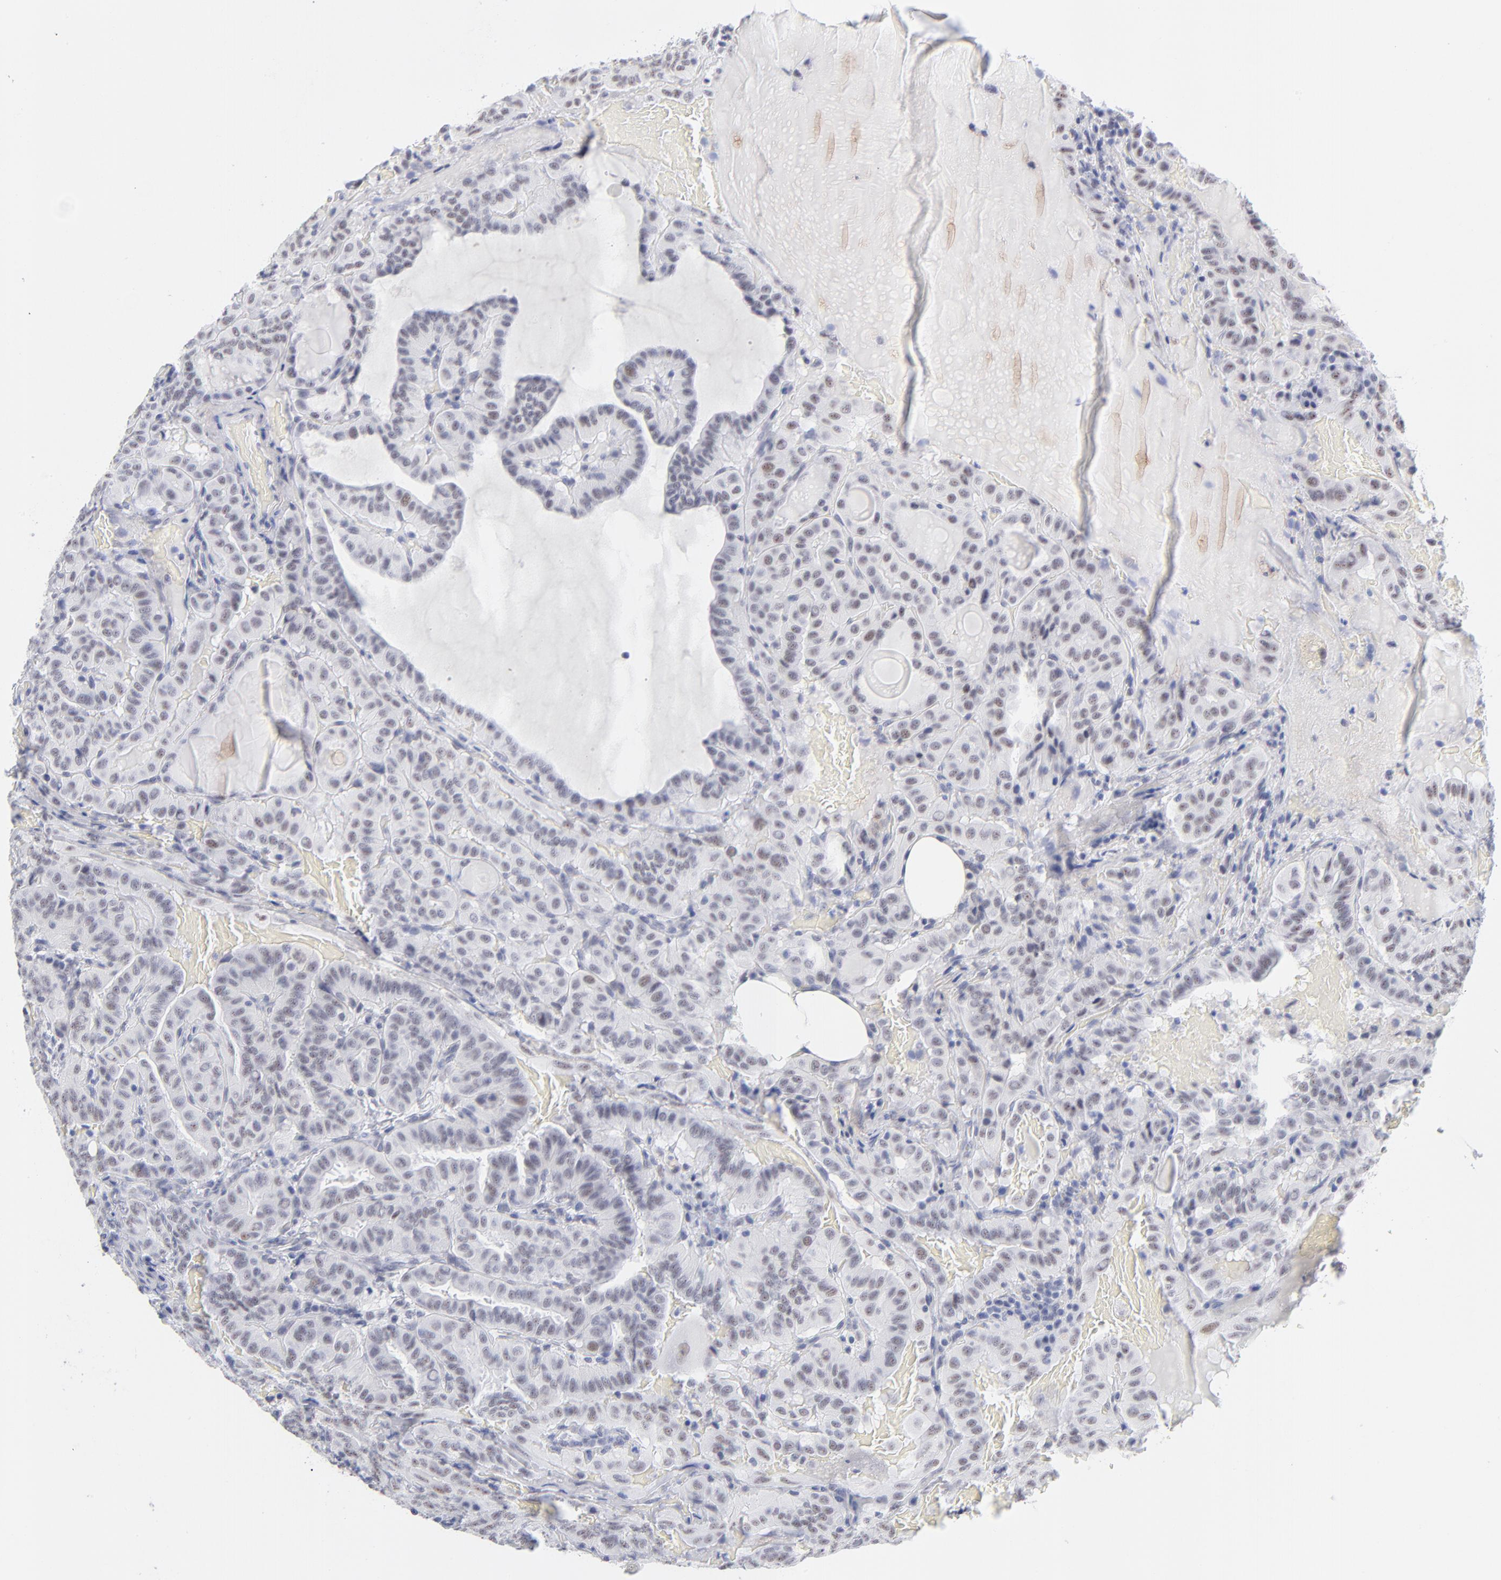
{"staining": {"intensity": "weak", "quantity": "25%-75%", "location": "nuclear"}, "tissue": "thyroid cancer", "cell_type": "Tumor cells", "image_type": "cancer", "snomed": [{"axis": "morphology", "description": "Papillary adenocarcinoma, NOS"}, {"axis": "topography", "description": "Thyroid gland"}], "caption": "Immunohistochemistry (DAB) staining of human papillary adenocarcinoma (thyroid) displays weak nuclear protein staining in about 25%-75% of tumor cells.", "gene": "SNRPB", "patient": {"sex": "male", "age": 77}}